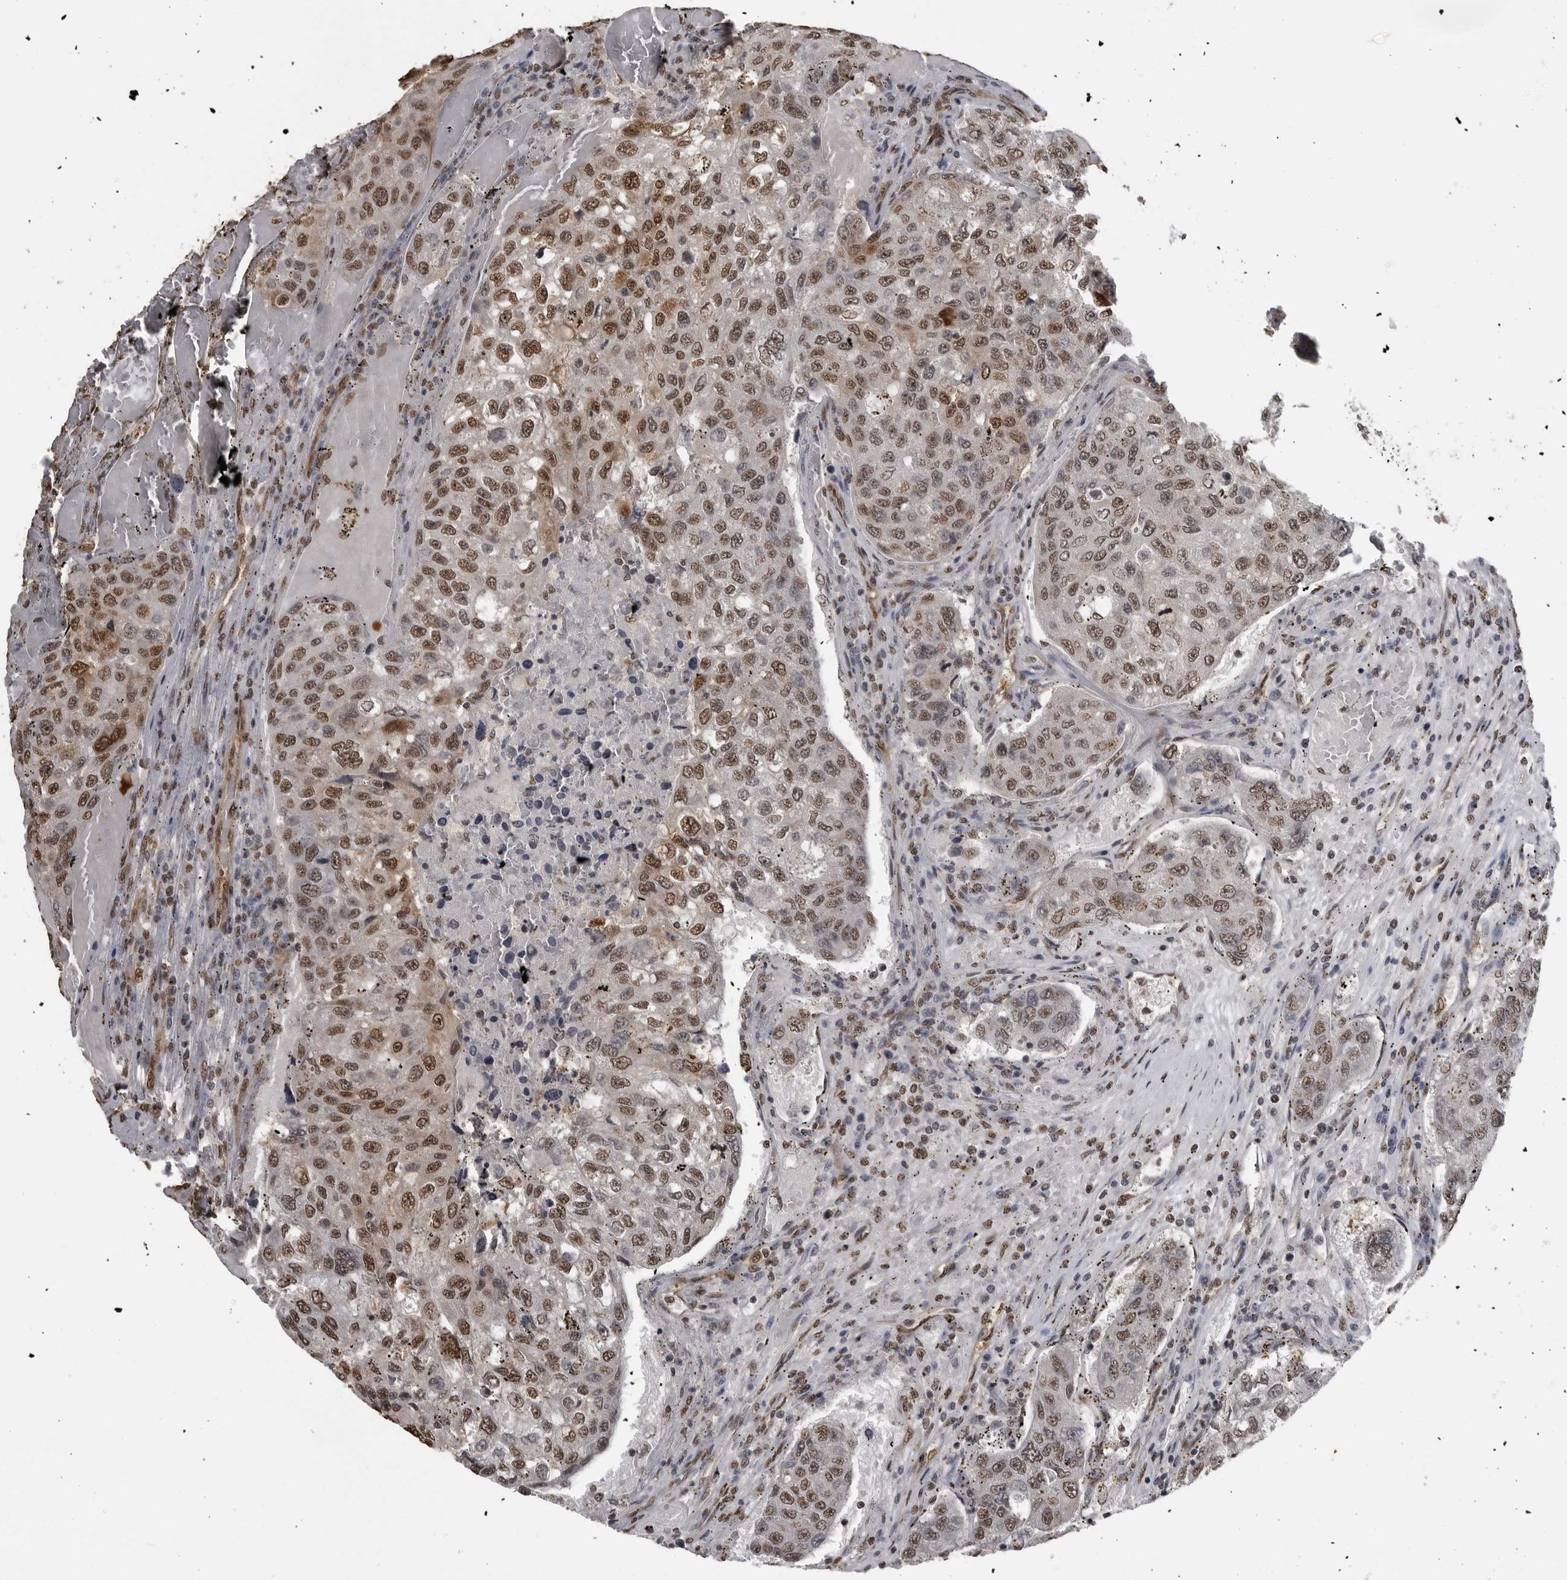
{"staining": {"intensity": "moderate", "quantity": ">75%", "location": "nuclear"}, "tissue": "urothelial cancer", "cell_type": "Tumor cells", "image_type": "cancer", "snomed": [{"axis": "morphology", "description": "Urothelial carcinoma, High grade"}, {"axis": "topography", "description": "Lymph node"}, {"axis": "topography", "description": "Urinary bladder"}], "caption": "Brown immunohistochemical staining in urothelial carcinoma (high-grade) displays moderate nuclear expression in about >75% of tumor cells.", "gene": "SMAD2", "patient": {"sex": "male", "age": 51}}